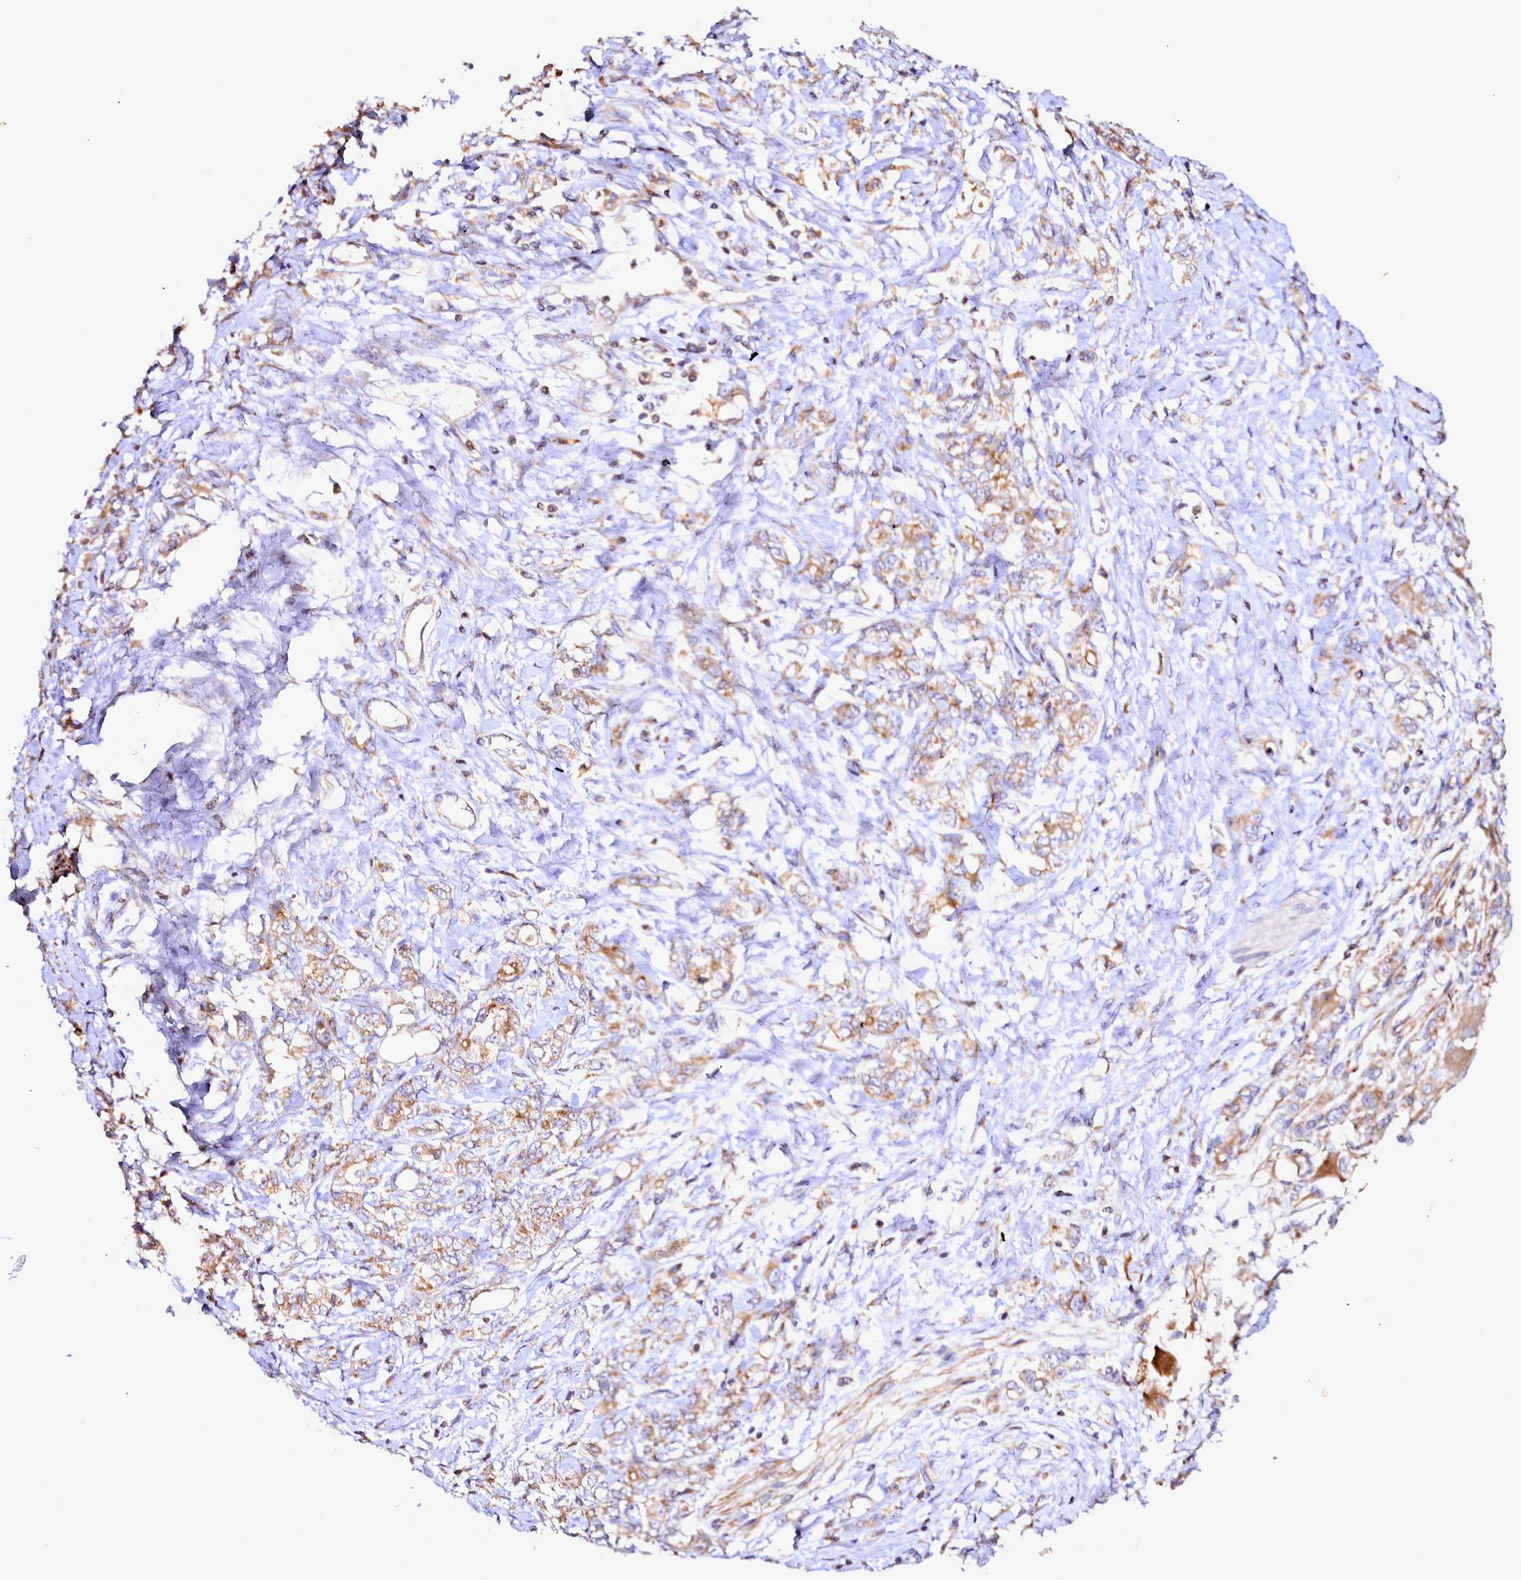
{"staining": {"intensity": "moderate", "quantity": ">75%", "location": "cytoplasmic/membranous"}, "tissue": "stomach cancer", "cell_type": "Tumor cells", "image_type": "cancer", "snomed": [{"axis": "morphology", "description": "Adenocarcinoma, NOS"}, {"axis": "topography", "description": "Stomach"}], "caption": "Stomach adenocarcinoma stained for a protein (brown) displays moderate cytoplasmic/membranous positive positivity in approximately >75% of tumor cells.", "gene": "NCKAP1L", "patient": {"sex": "female", "age": 76}}